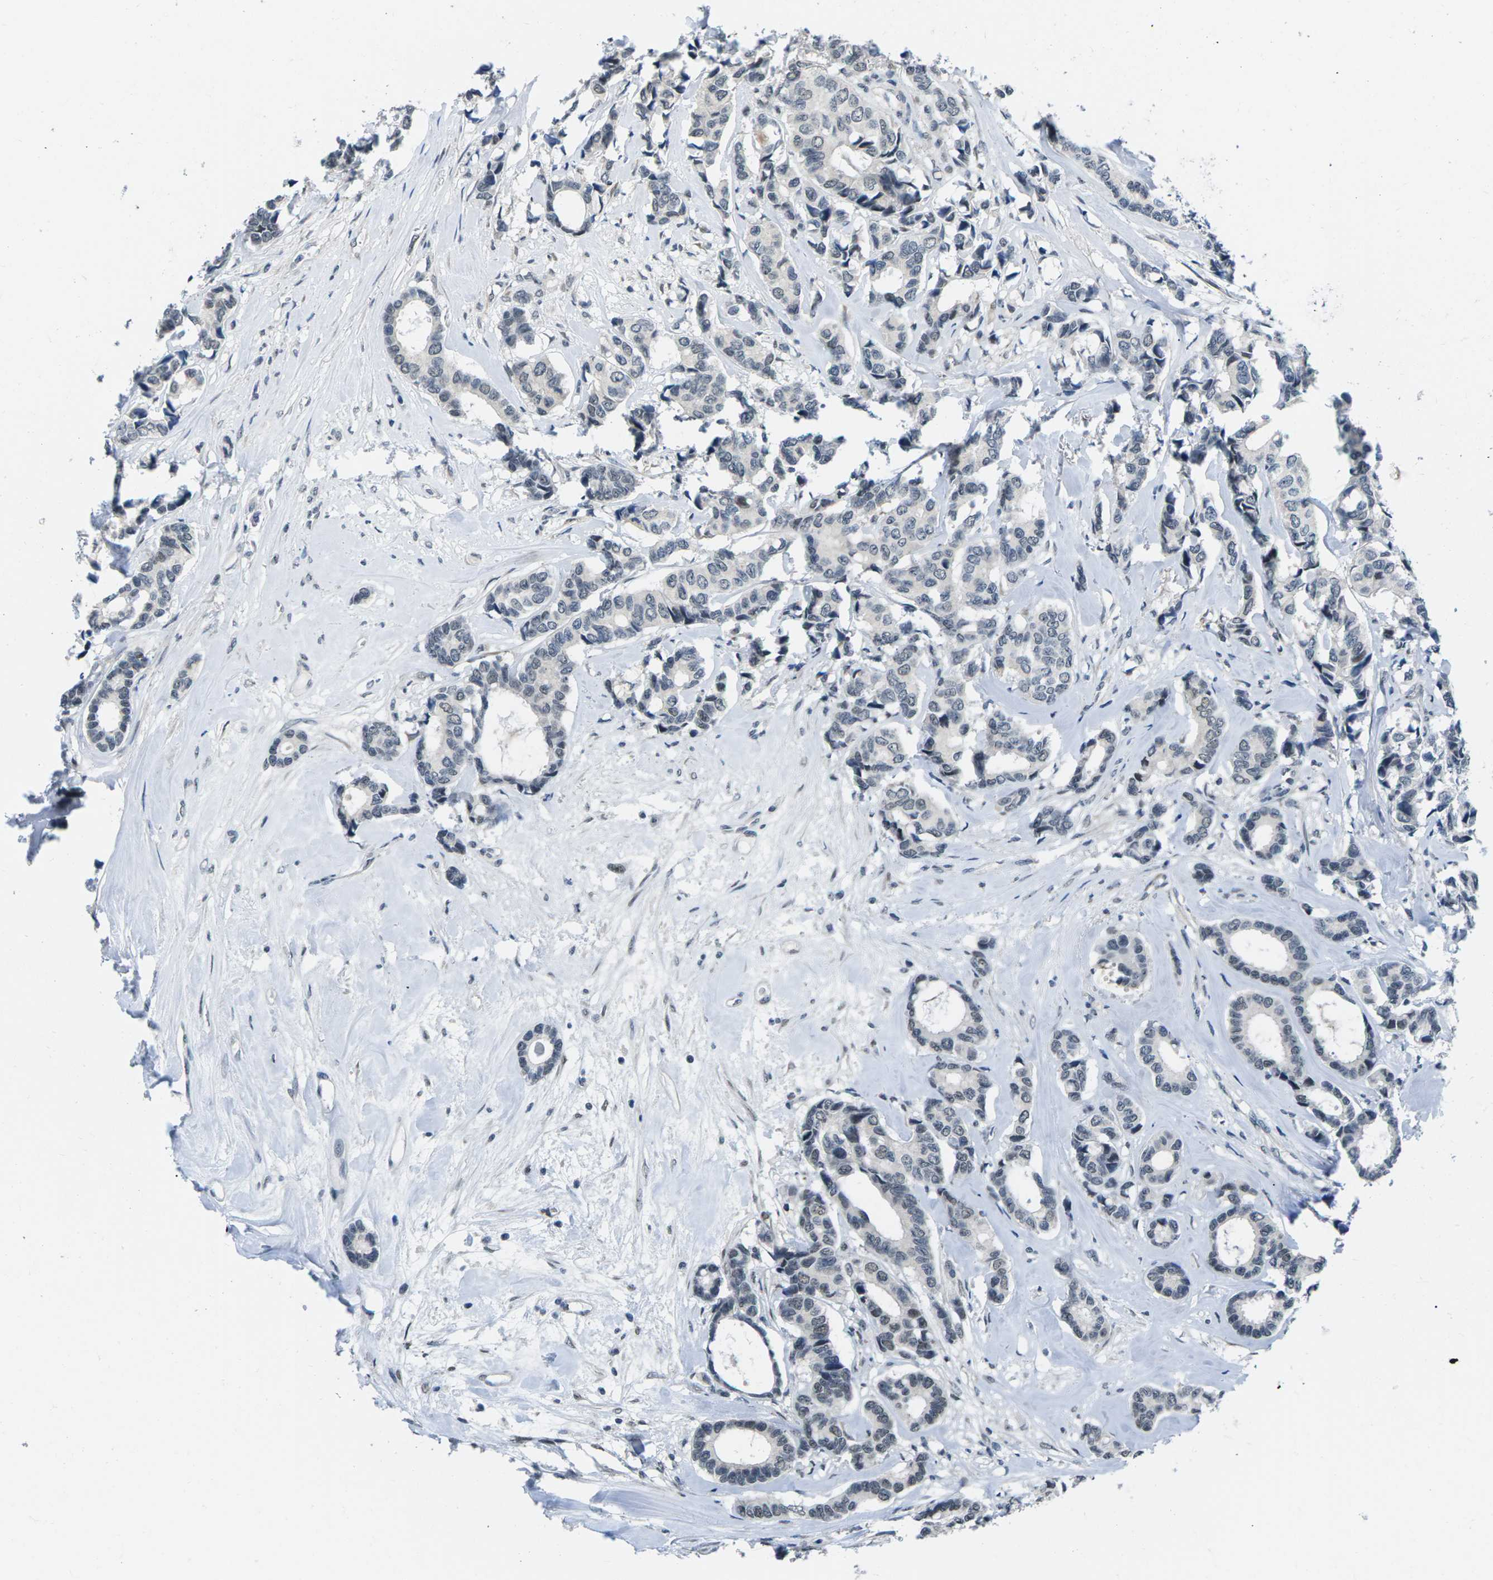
{"staining": {"intensity": "negative", "quantity": "none", "location": "none"}, "tissue": "breast cancer", "cell_type": "Tumor cells", "image_type": "cancer", "snomed": [{"axis": "morphology", "description": "Duct carcinoma"}, {"axis": "topography", "description": "Breast"}], "caption": "Tumor cells show no significant expression in breast cancer. (DAB immunohistochemistry (IHC) with hematoxylin counter stain).", "gene": "NSRP1", "patient": {"sex": "female", "age": 87}}